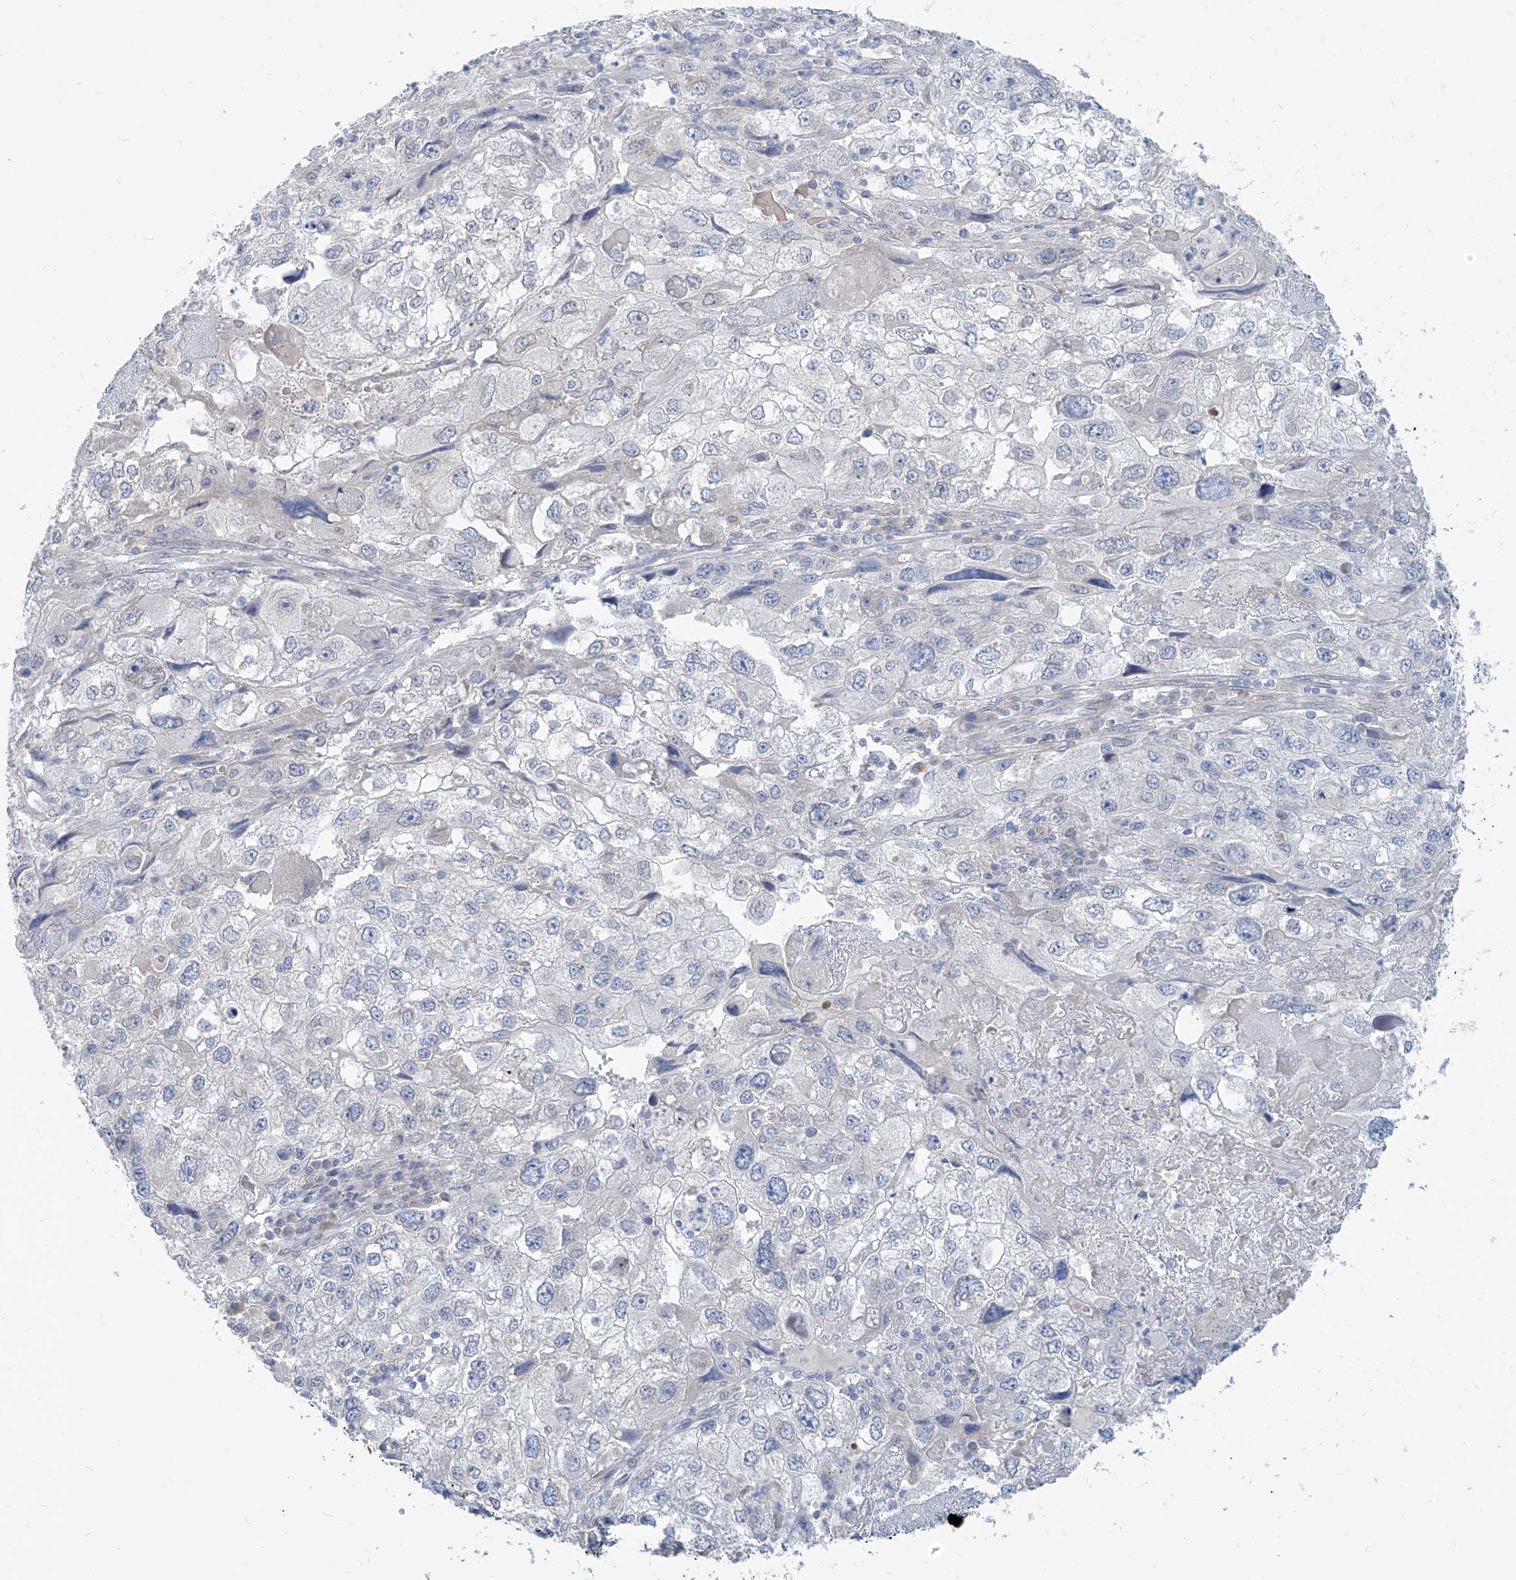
{"staining": {"intensity": "negative", "quantity": "none", "location": "none"}, "tissue": "endometrial cancer", "cell_type": "Tumor cells", "image_type": "cancer", "snomed": [{"axis": "morphology", "description": "Adenocarcinoma, NOS"}, {"axis": "topography", "description": "Endometrium"}], "caption": "DAB (3,3'-diaminobenzidine) immunohistochemical staining of endometrial cancer (adenocarcinoma) demonstrates no significant staining in tumor cells.", "gene": "KRTAP25-1", "patient": {"sex": "female", "age": 49}}